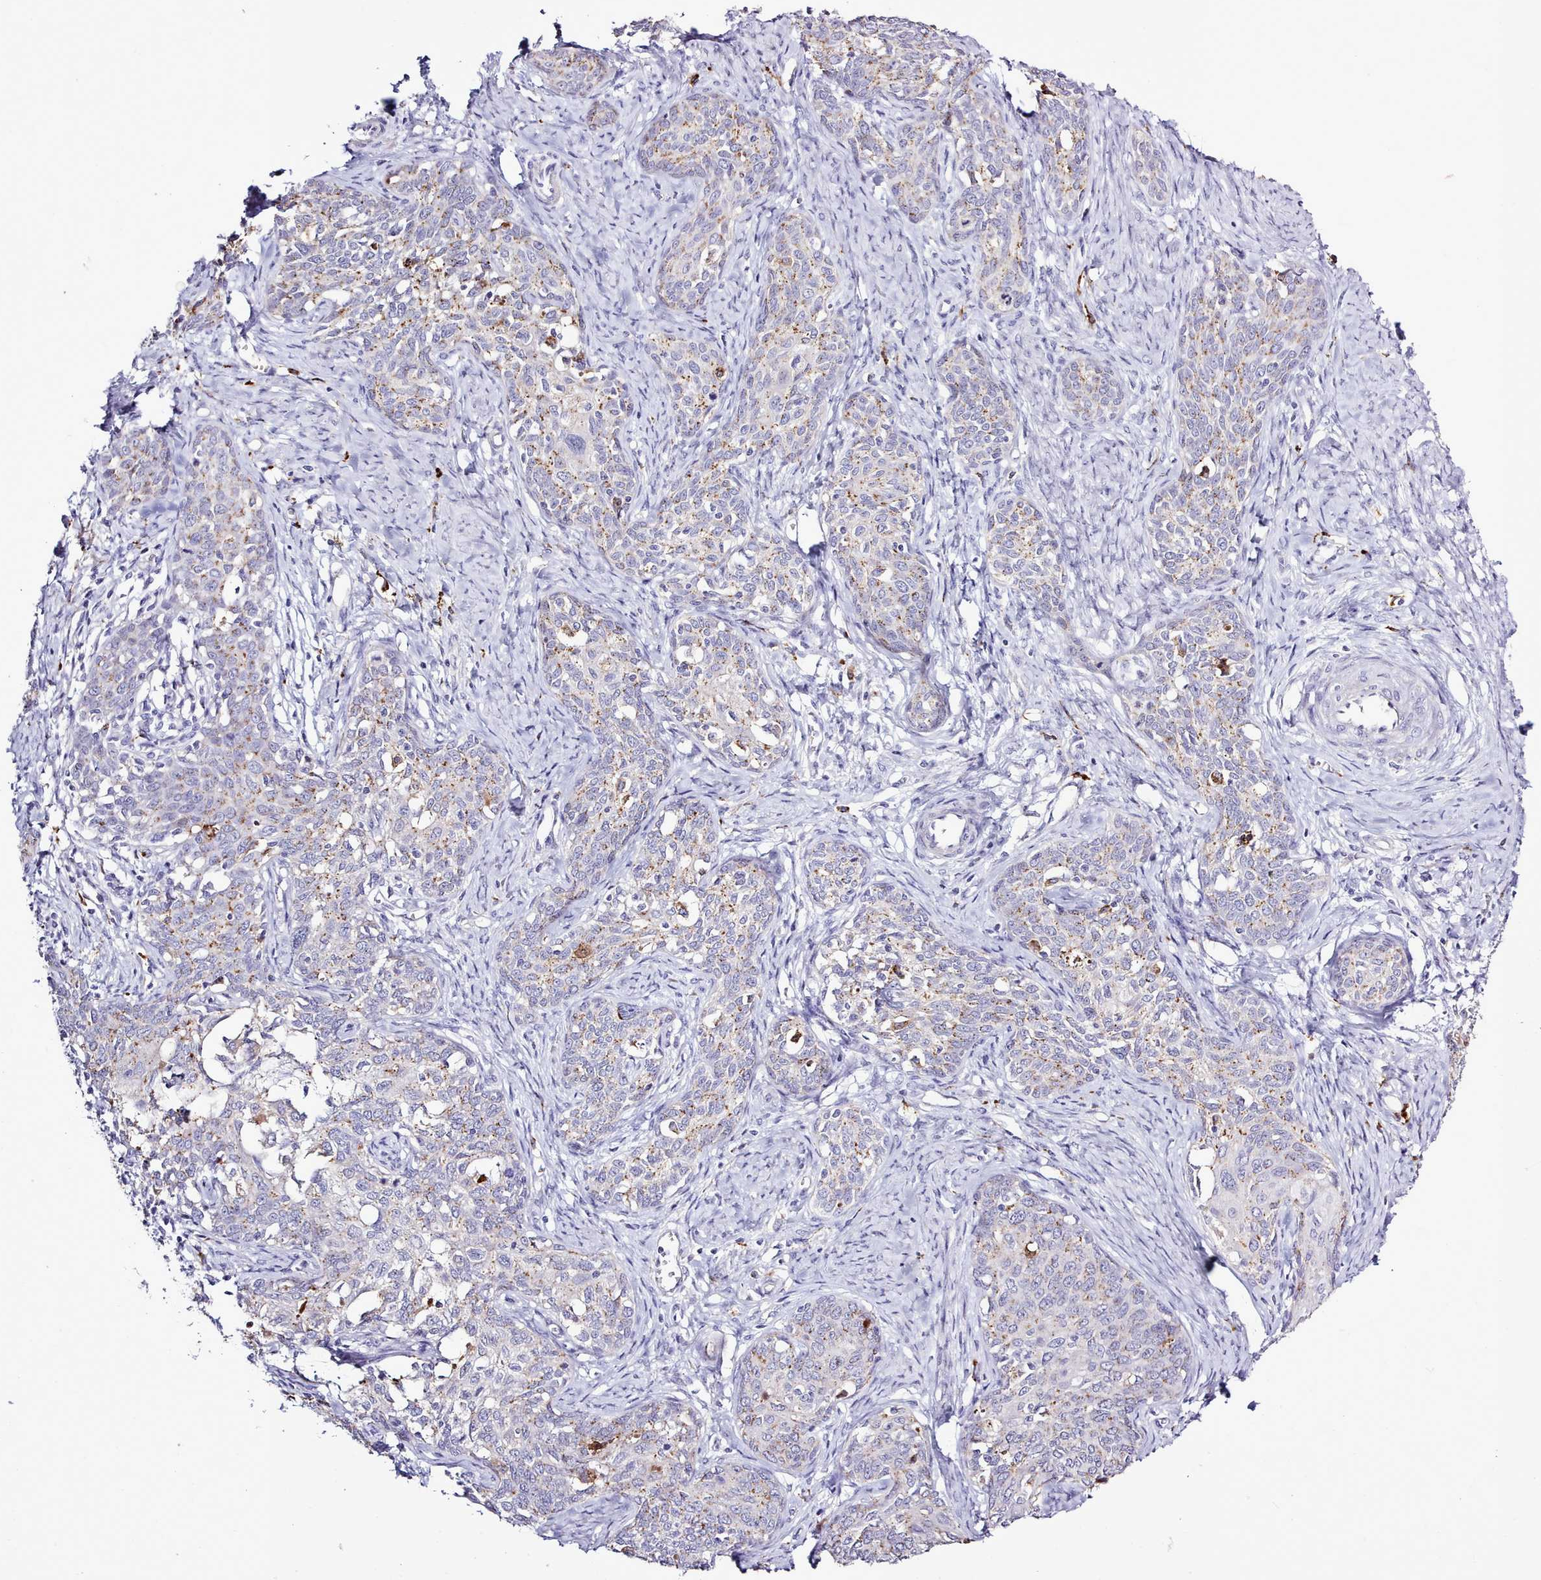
{"staining": {"intensity": "moderate", "quantity": "25%-75%", "location": "cytoplasmic/membranous"}, "tissue": "cervical cancer", "cell_type": "Tumor cells", "image_type": "cancer", "snomed": [{"axis": "morphology", "description": "Squamous cell carcinoma, NOS"}, {"axis": "morphology", "description": "Adenocarcinoma, NOS"}, {"axis": "topography", "description": "Cervix"}], "caption": "Cervical cancer (squamous cell carcinoma) tissue exhibits moderate cytoplasmic/membranous positivity in approximately 25%-75% of tumor cells", "gene": "SRD5A1", "patient": {"sex": "female", "age": 52}}